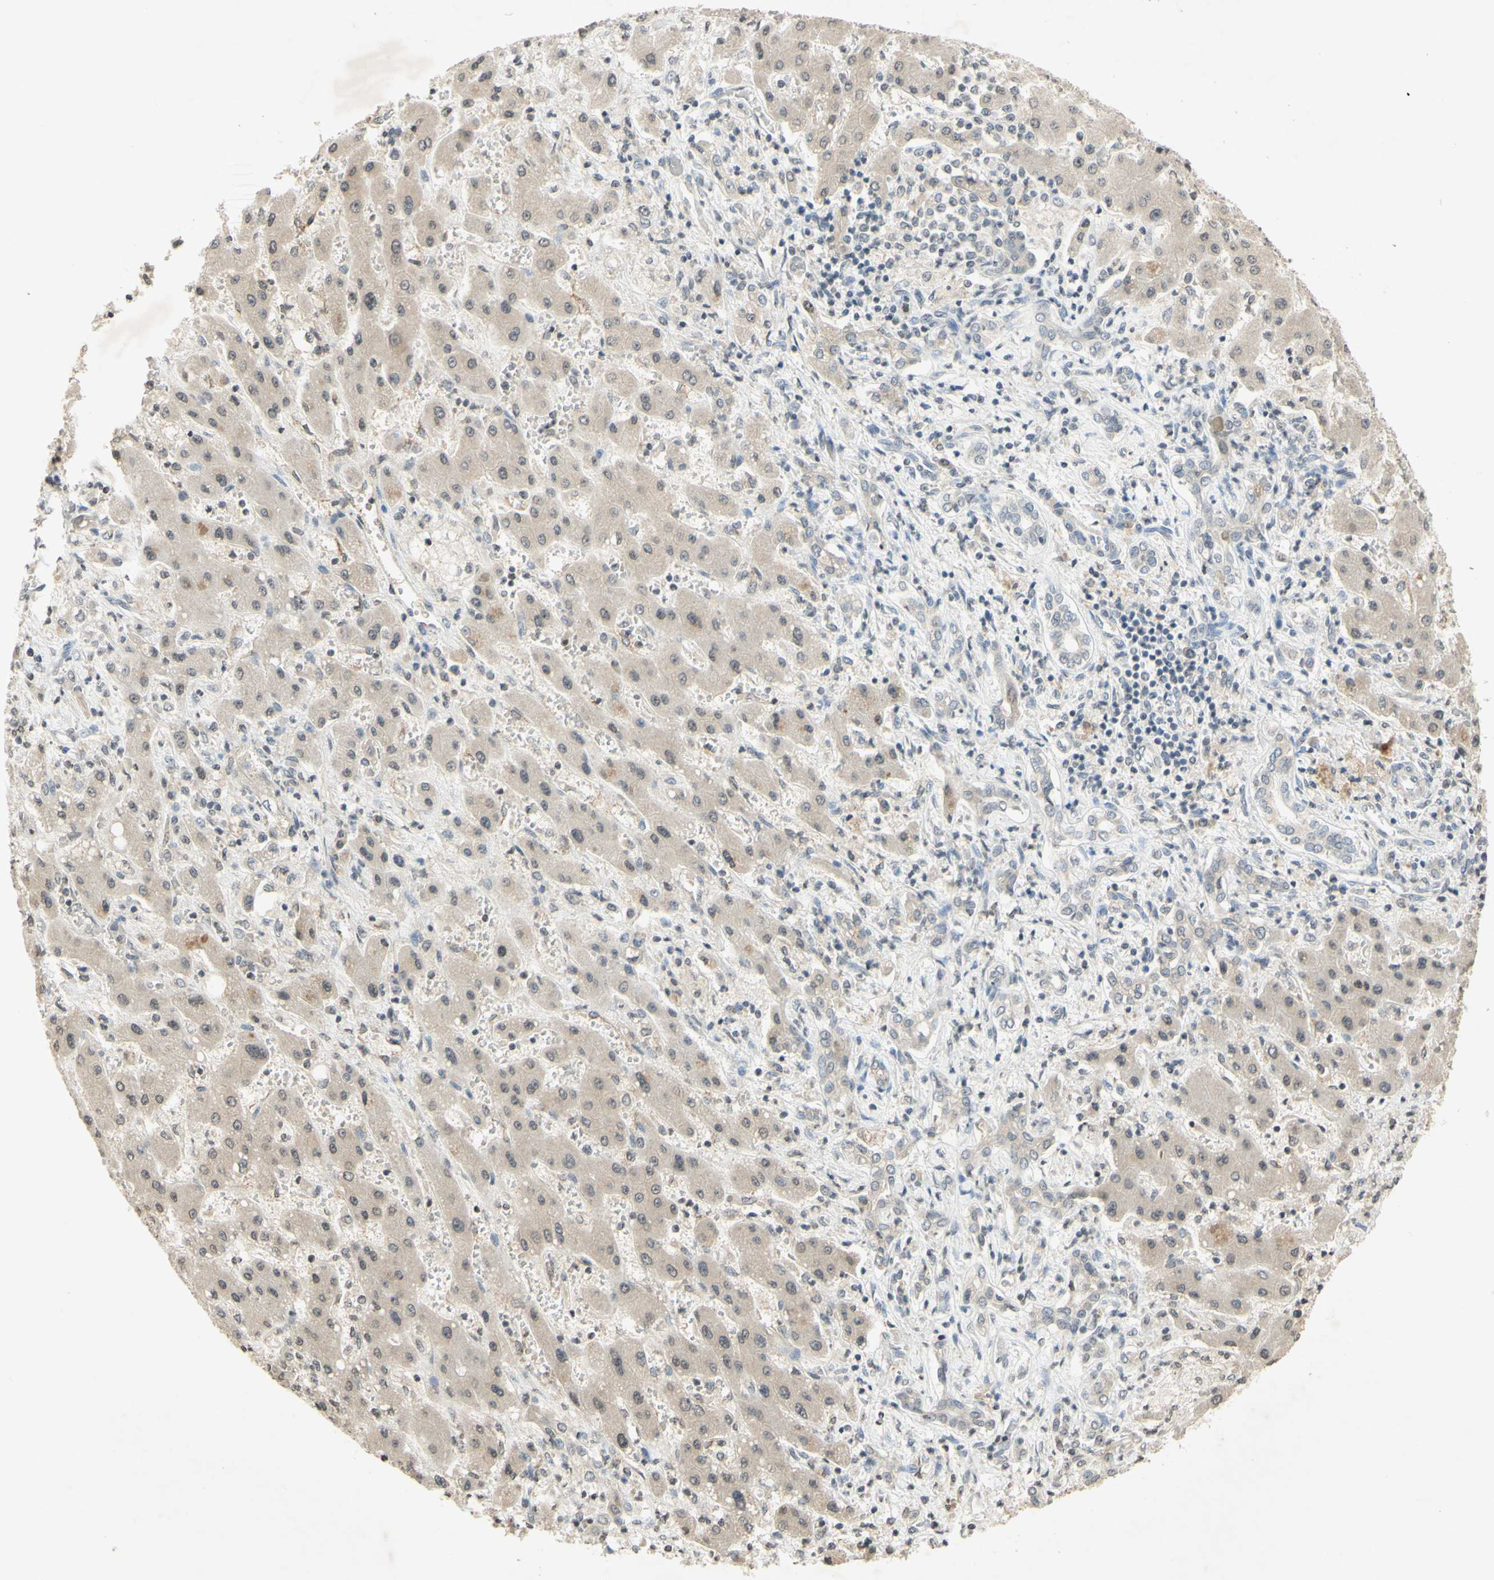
{"staining": {"intensity": "negative", "quantity": "none", "location": "none"}, "tissue": "liver cancer", "cell_type": "Tumor cells", "image_type": "cancer", "snomed": [{"axis": "morphology", "description": "Cholangiocarcinoma"}, {"axis": "topography", "description": "Liver"}], "caption": "Liver cancer was stained to show a protein in brown. There is no significant expression in tumor cells.", "gene": "GLI1", "patient": {"sex": "male", "age": 50}}